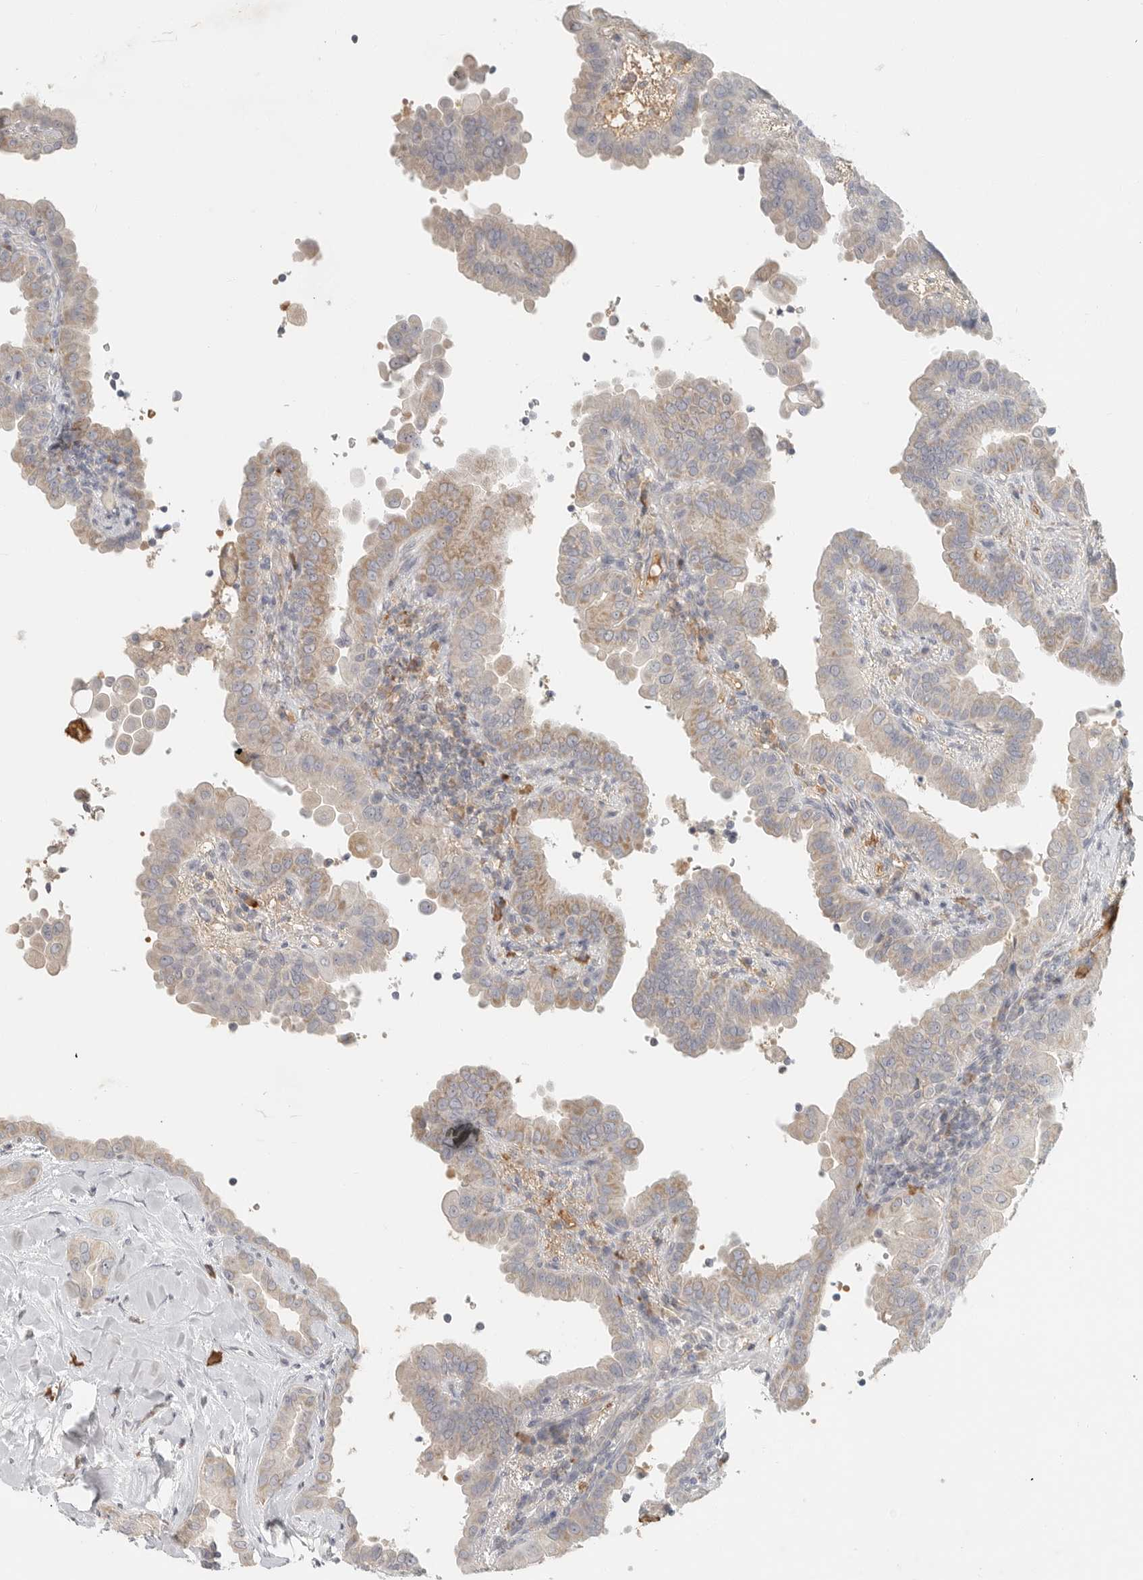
{"staining": {"intensity": "weak", "quantity": "25%-75%", "location": "cytoplasmic/membranous"}, "tissue": "thyroid cancer", "cell_type": "Tumor cells", "image_type": "cancer", "snomed": [{"axis": "morphology", "description": "Papillary adenocarcinoma, NOS"}, {"axis": "topography", "description": "Thyroid gland"}], "caption": "Immunohistochemistry (IHC) image of thyroid cancer stained for a protein (brown), which displays low levels of weak cytoplasmic/membranous positivity in approximately 25%-75% of tumor cells.", "gene": "SLC25A36", "patient": {"sex": "male", "age": 33}}